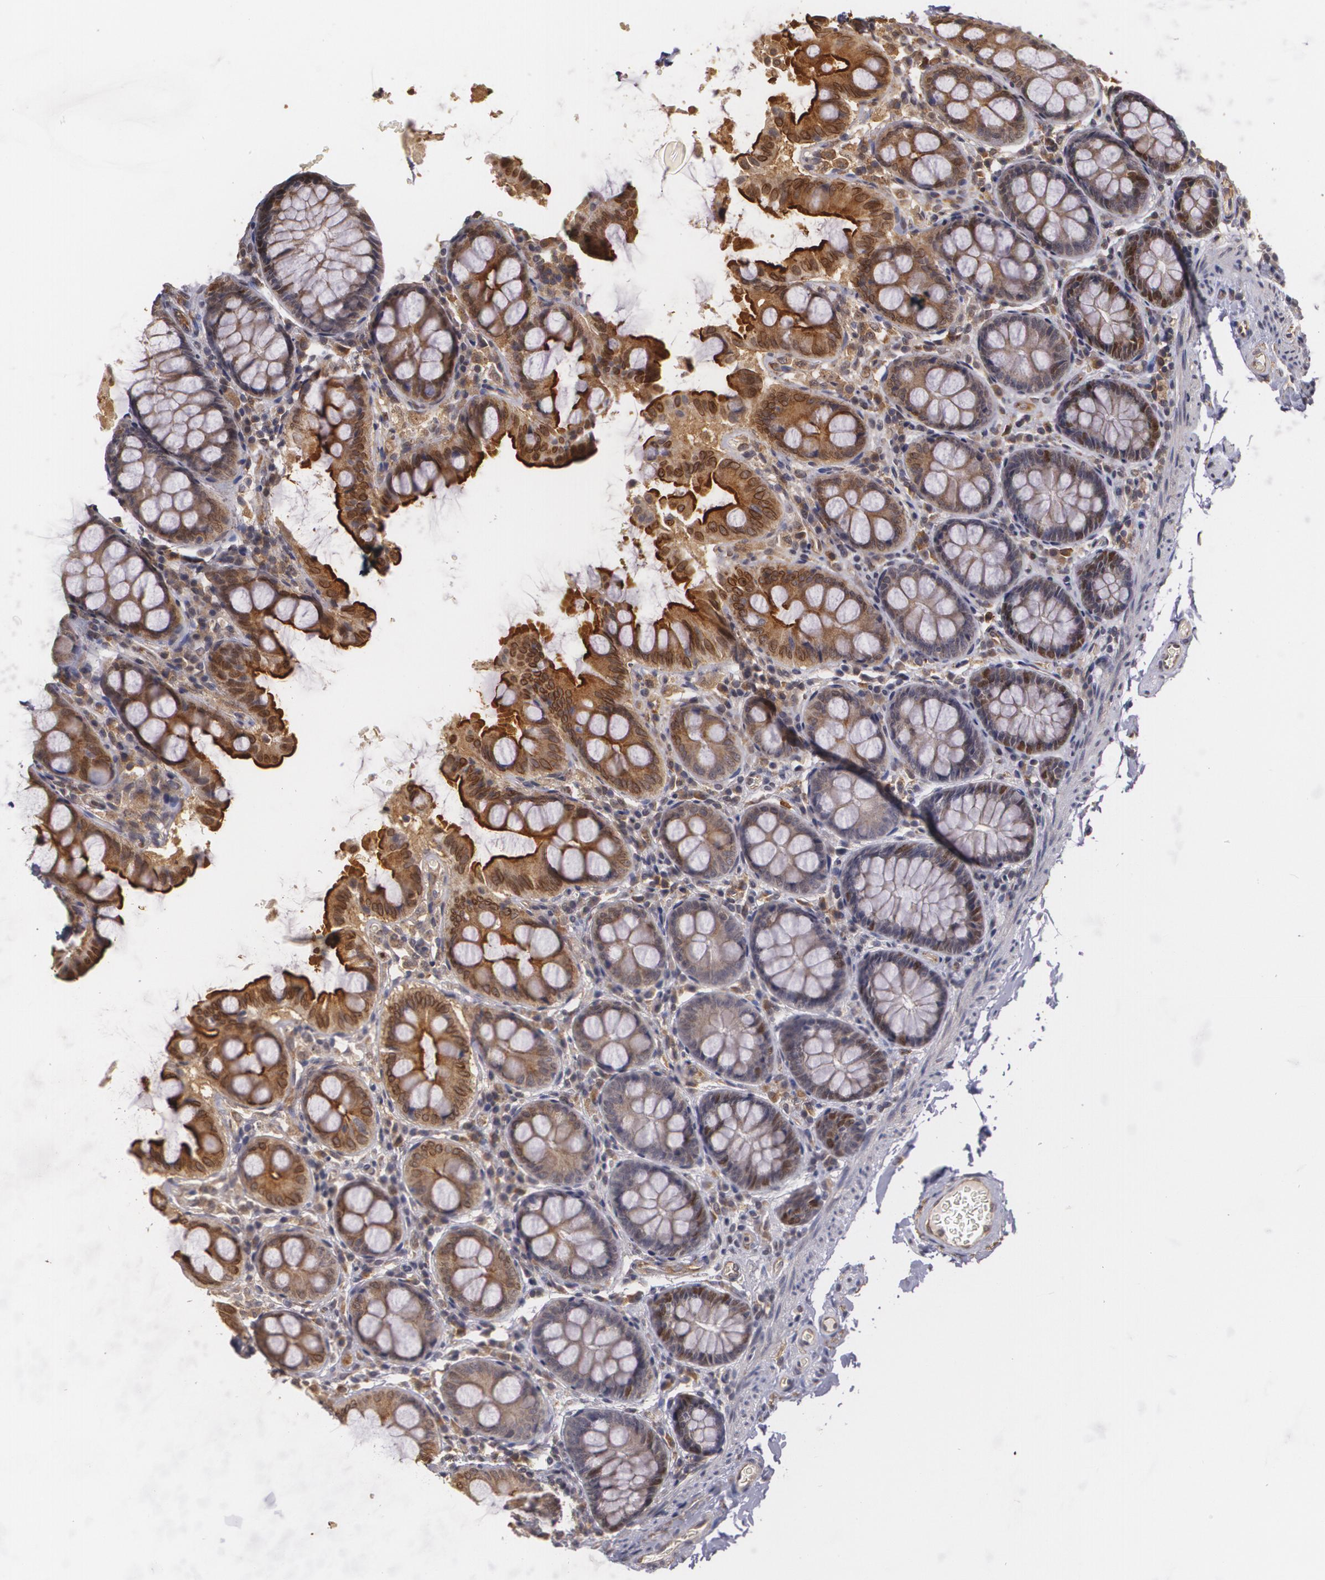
{"staining": {"intensity": "weak", "quantity": ">75%", "location": "cytoplasmic/membranous"}, "tissue": "colon", "cell_type": "Endothelial cells", "image_type": "normal", "snomed": [{"axis": "morphology", "description": "Normal tissue, NOS"}, {"axis": "topography", "description": "Colon"}], "caption": "IHC (DAB (3,3'-diaminobenzidine)) staining of benign human colon displays weak cytoplasmic/membranous protein expression in approximately >75% of endothelial cells.", "gene": "BRCA1", "patient": {"sex": "female", "age": 61}}